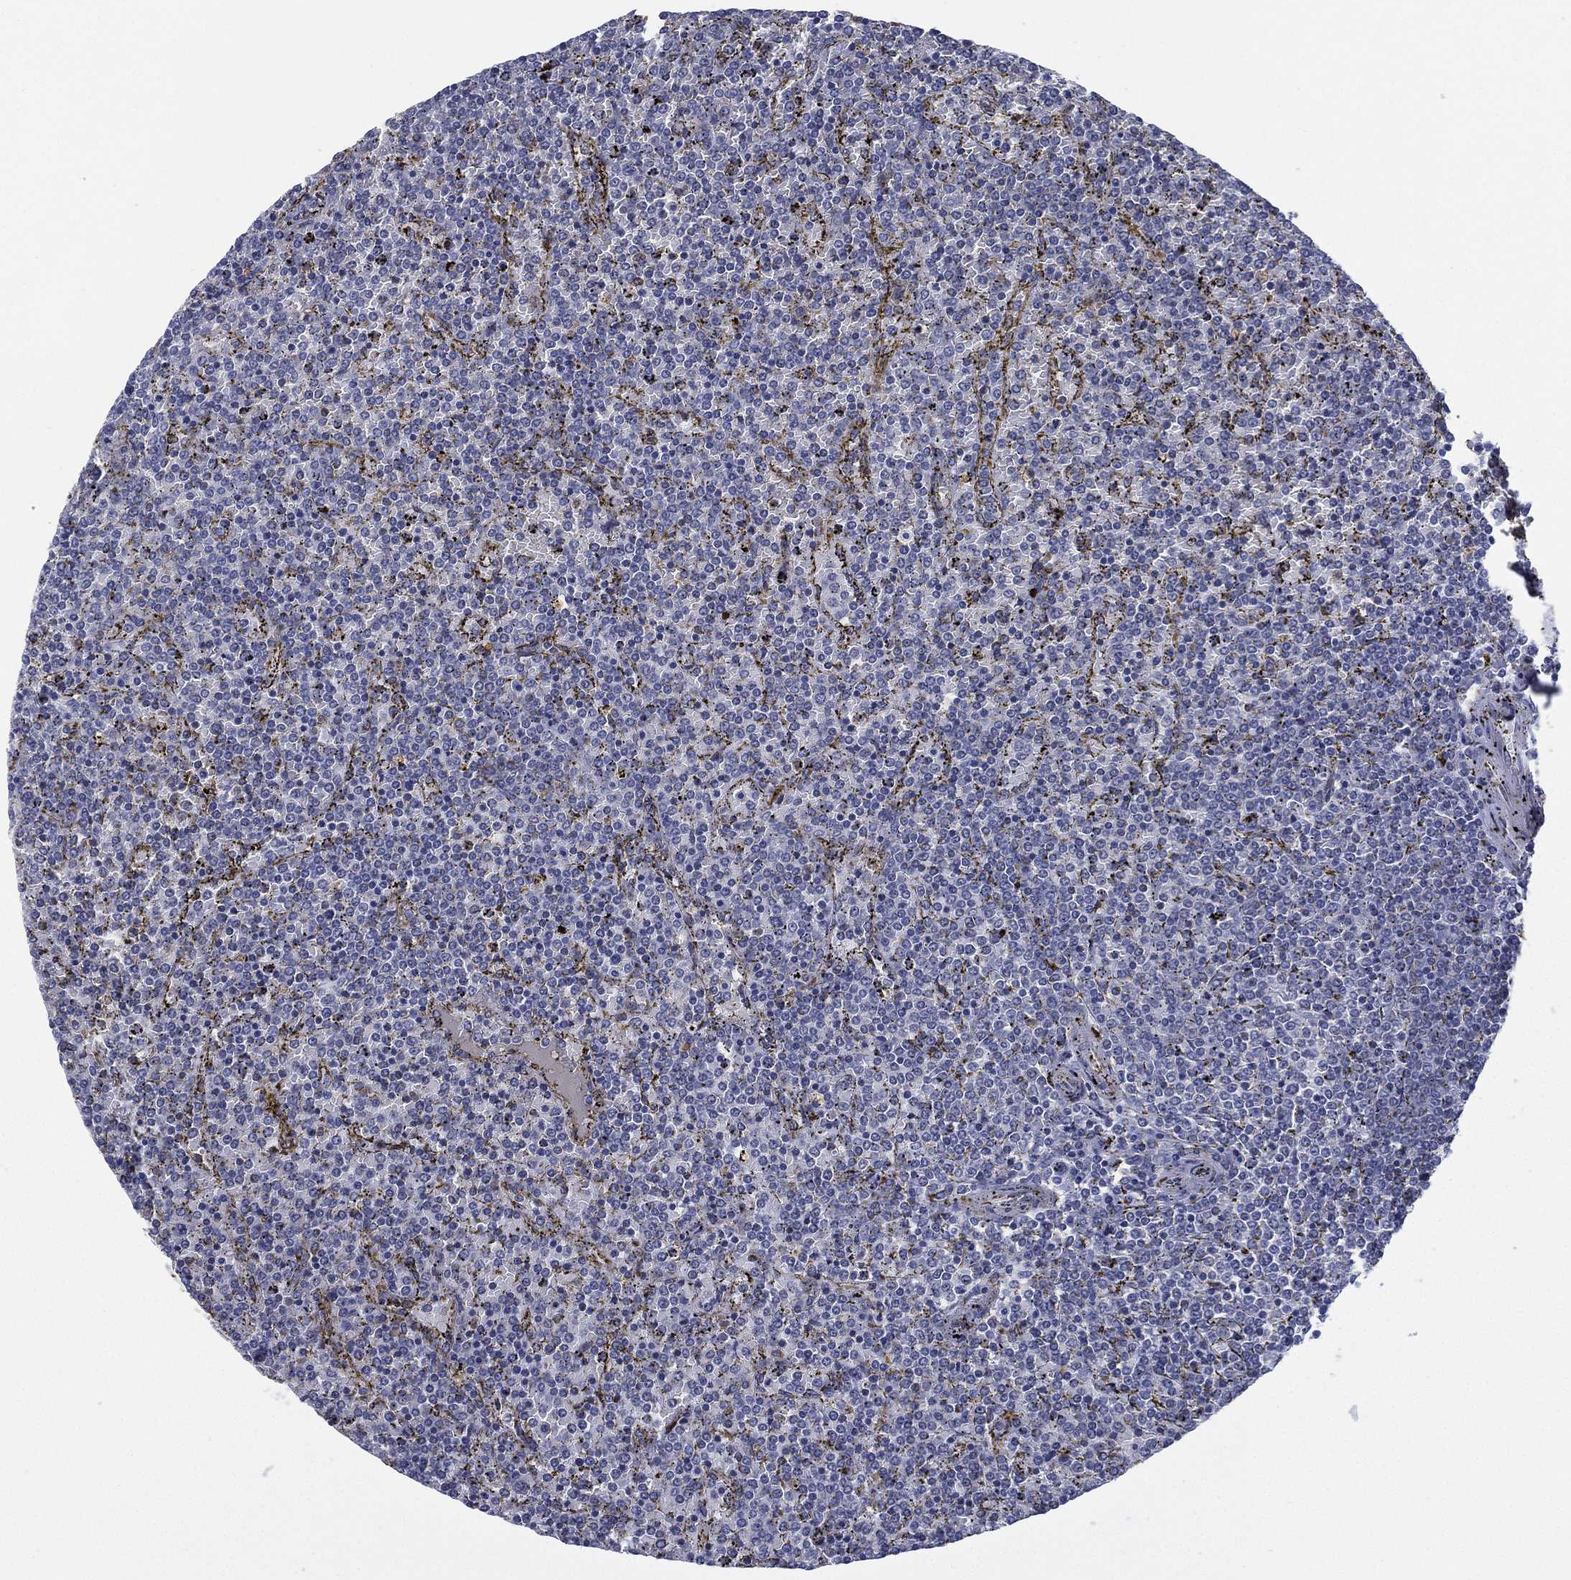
{"staining": {"intensity": "negative", "quantity": "none", "location": "none"}, "tissue": "lymphoma", "cell_type": "Tumor cells", "image_type": "cancer", "snomed": [{"axis": "morphology", "description": "Malignant lymphoma, non-Hodgkin's type, Low grade"}, {"axis": "topography", "description": "Spleen"}], "caption": "This is an immunohistochemistry (IHC) micrograph of low-grade malignant lymphoma, non-Hodgkin's type. There is no expression in tumor cells.", "gene": "ZNF711", "patient": {"sex": "female", "age": 77}}